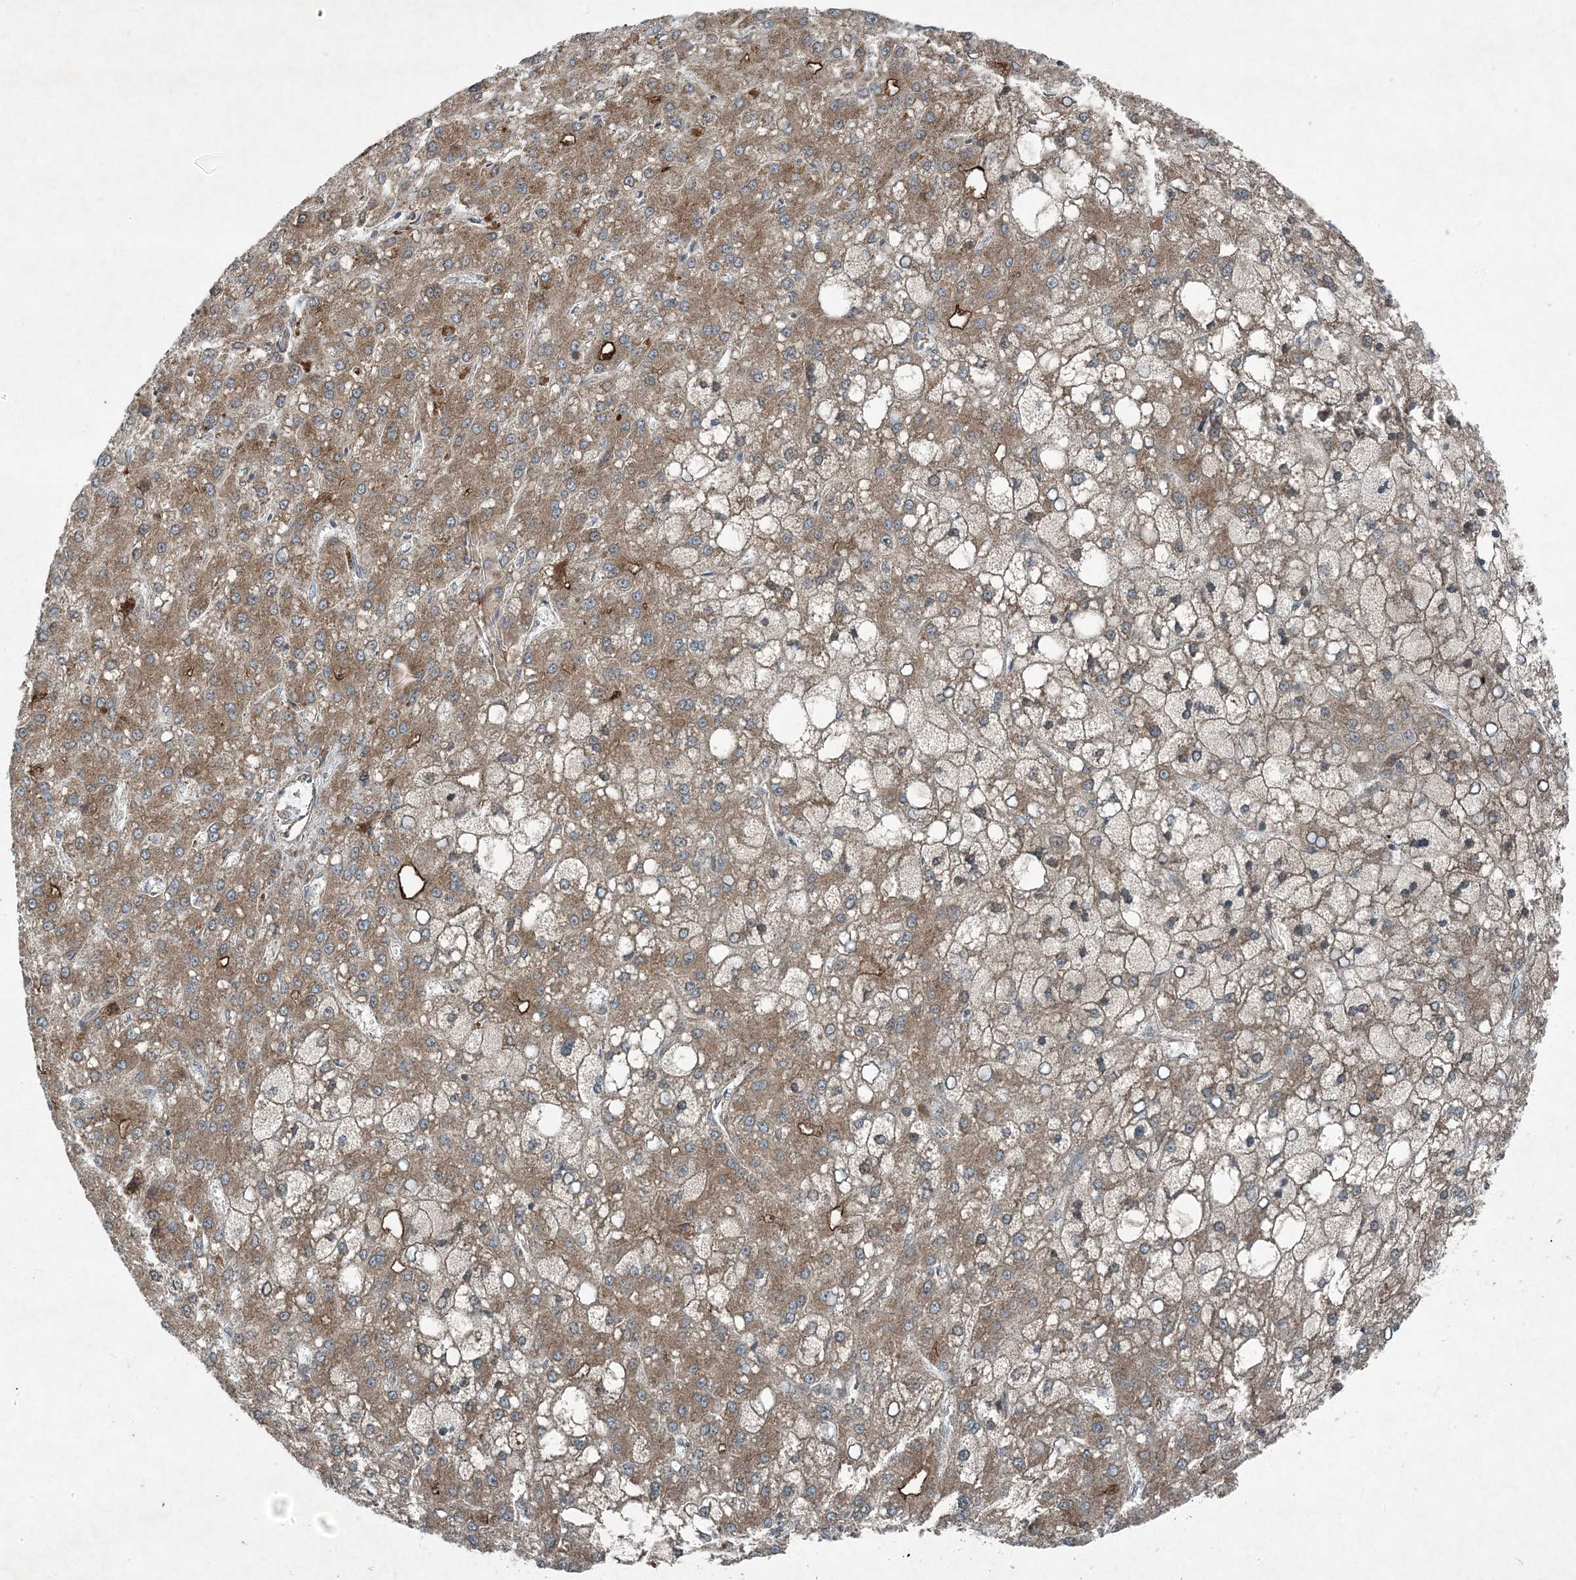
{"staining": {"intensity": "moderate", "quantity": ">75%", "location": "cytoplasmic/membranous"}, "tissue": "liver cancer", "cell_type": "Tumor cells", "image_type": "cancer", "snomed": [{"axis": "morphology", "description": "Carcinoma, Hepatocellular, NOS"}, {"axis": "topography", "description": "Liver"}], "caption": "Immunohistochemical staining of liver hepatocellular carcinoma exhibits moderate cytoplasmic/membranous protein positivity in approximately >75% of tumor cells.", "gene": "APOM", "patient": {"sex": "male", "age": 67}}